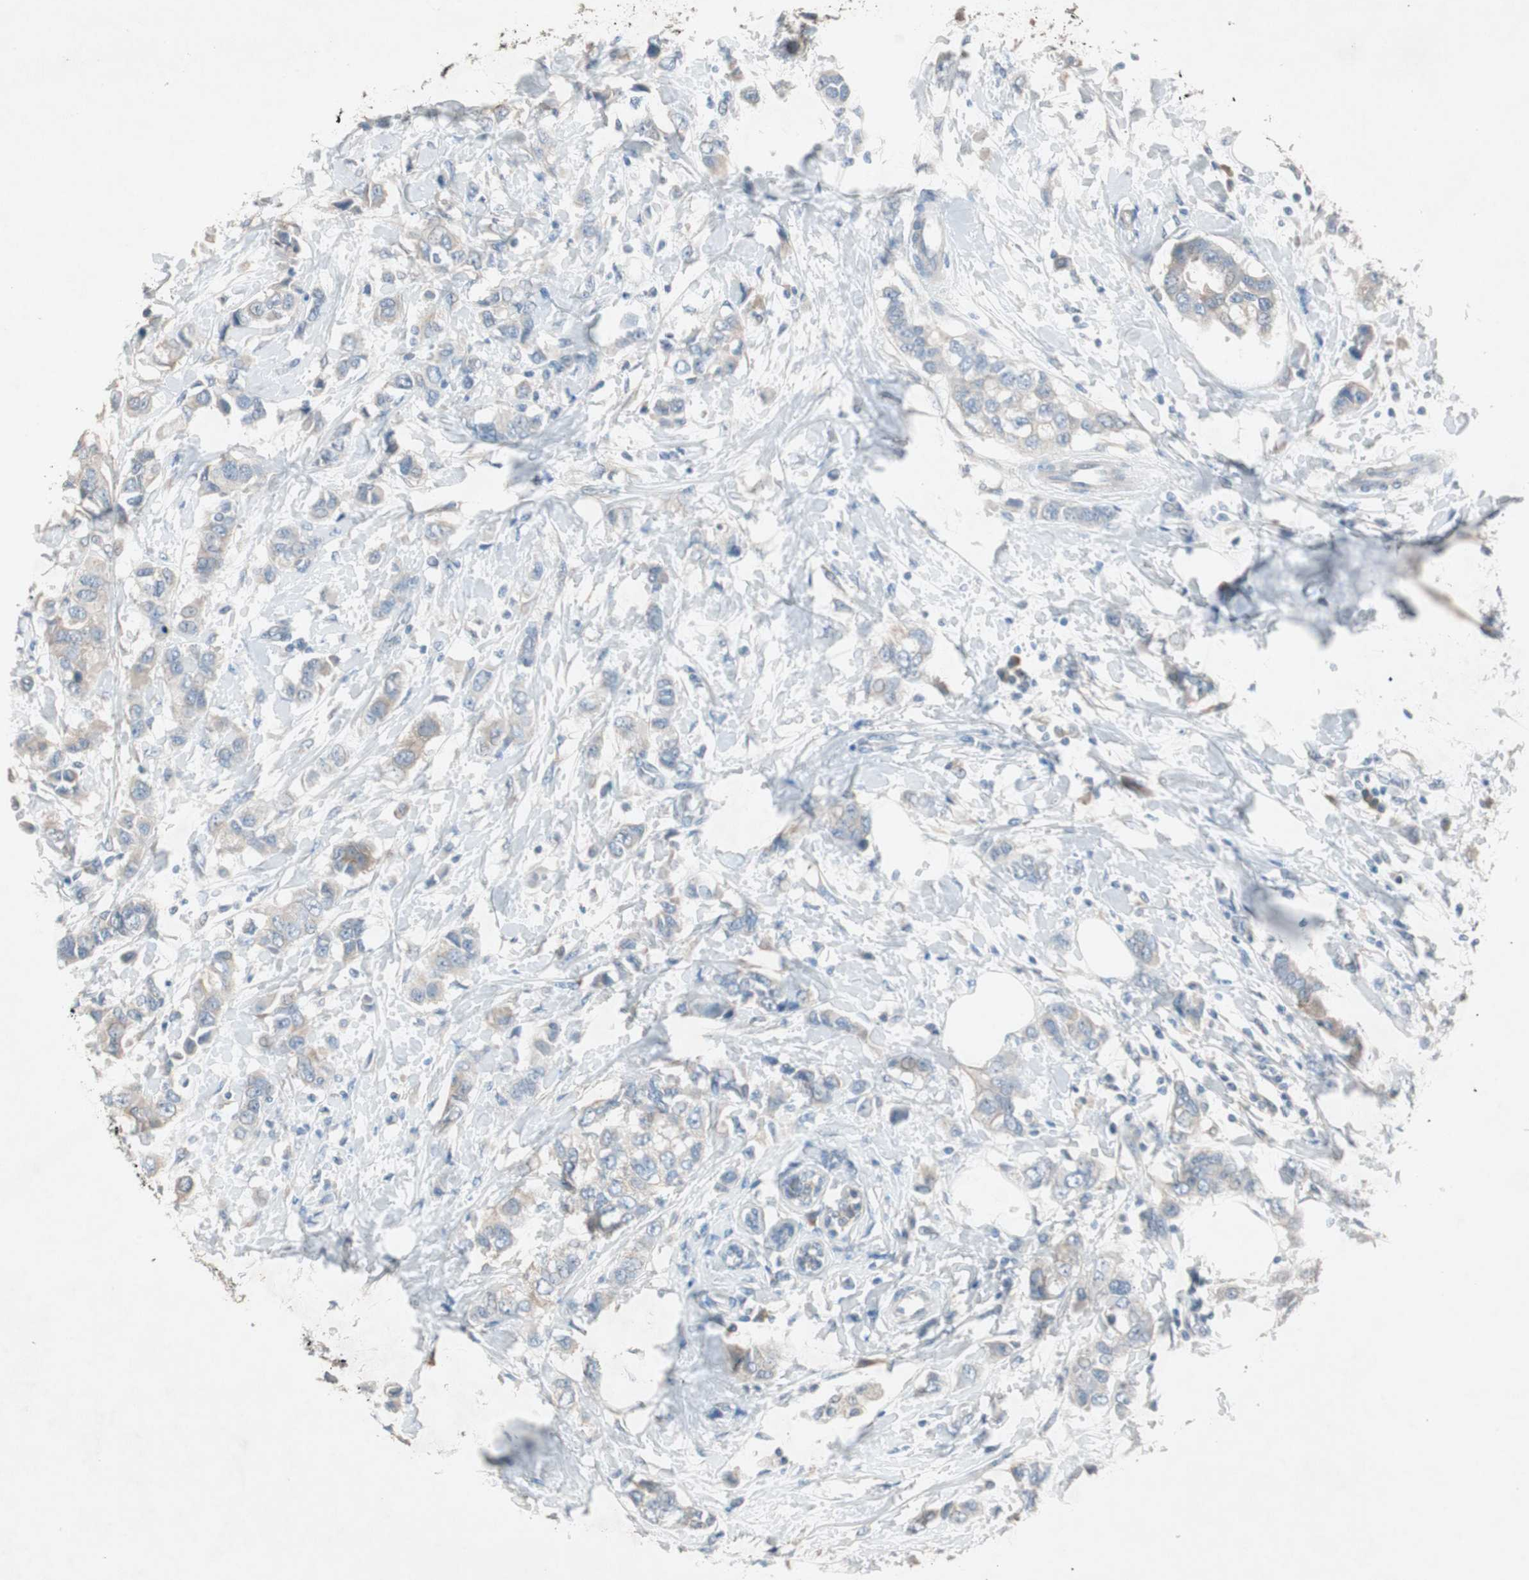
{"staining": {"intensity": "weak", "quantity": ">75%", "location": "cytoplasmic/membranous"}, "tissue": "breast cancer", "cell_type": "Tumor cells", "image_type": "cancer", "snomed": [{"axis": "morphology", "description": "Duct carcinoma"}, {"axis": "topography", "description": "Breast"}], "caption": "Breast intraductal carcinoma tissue shows weak cytoplasmic/membranous positivity in about >75% of tumor cells, visualized by immunohistochemistry.", "gene": "KHK", "patient": {"sex": "female", "age": 50}}